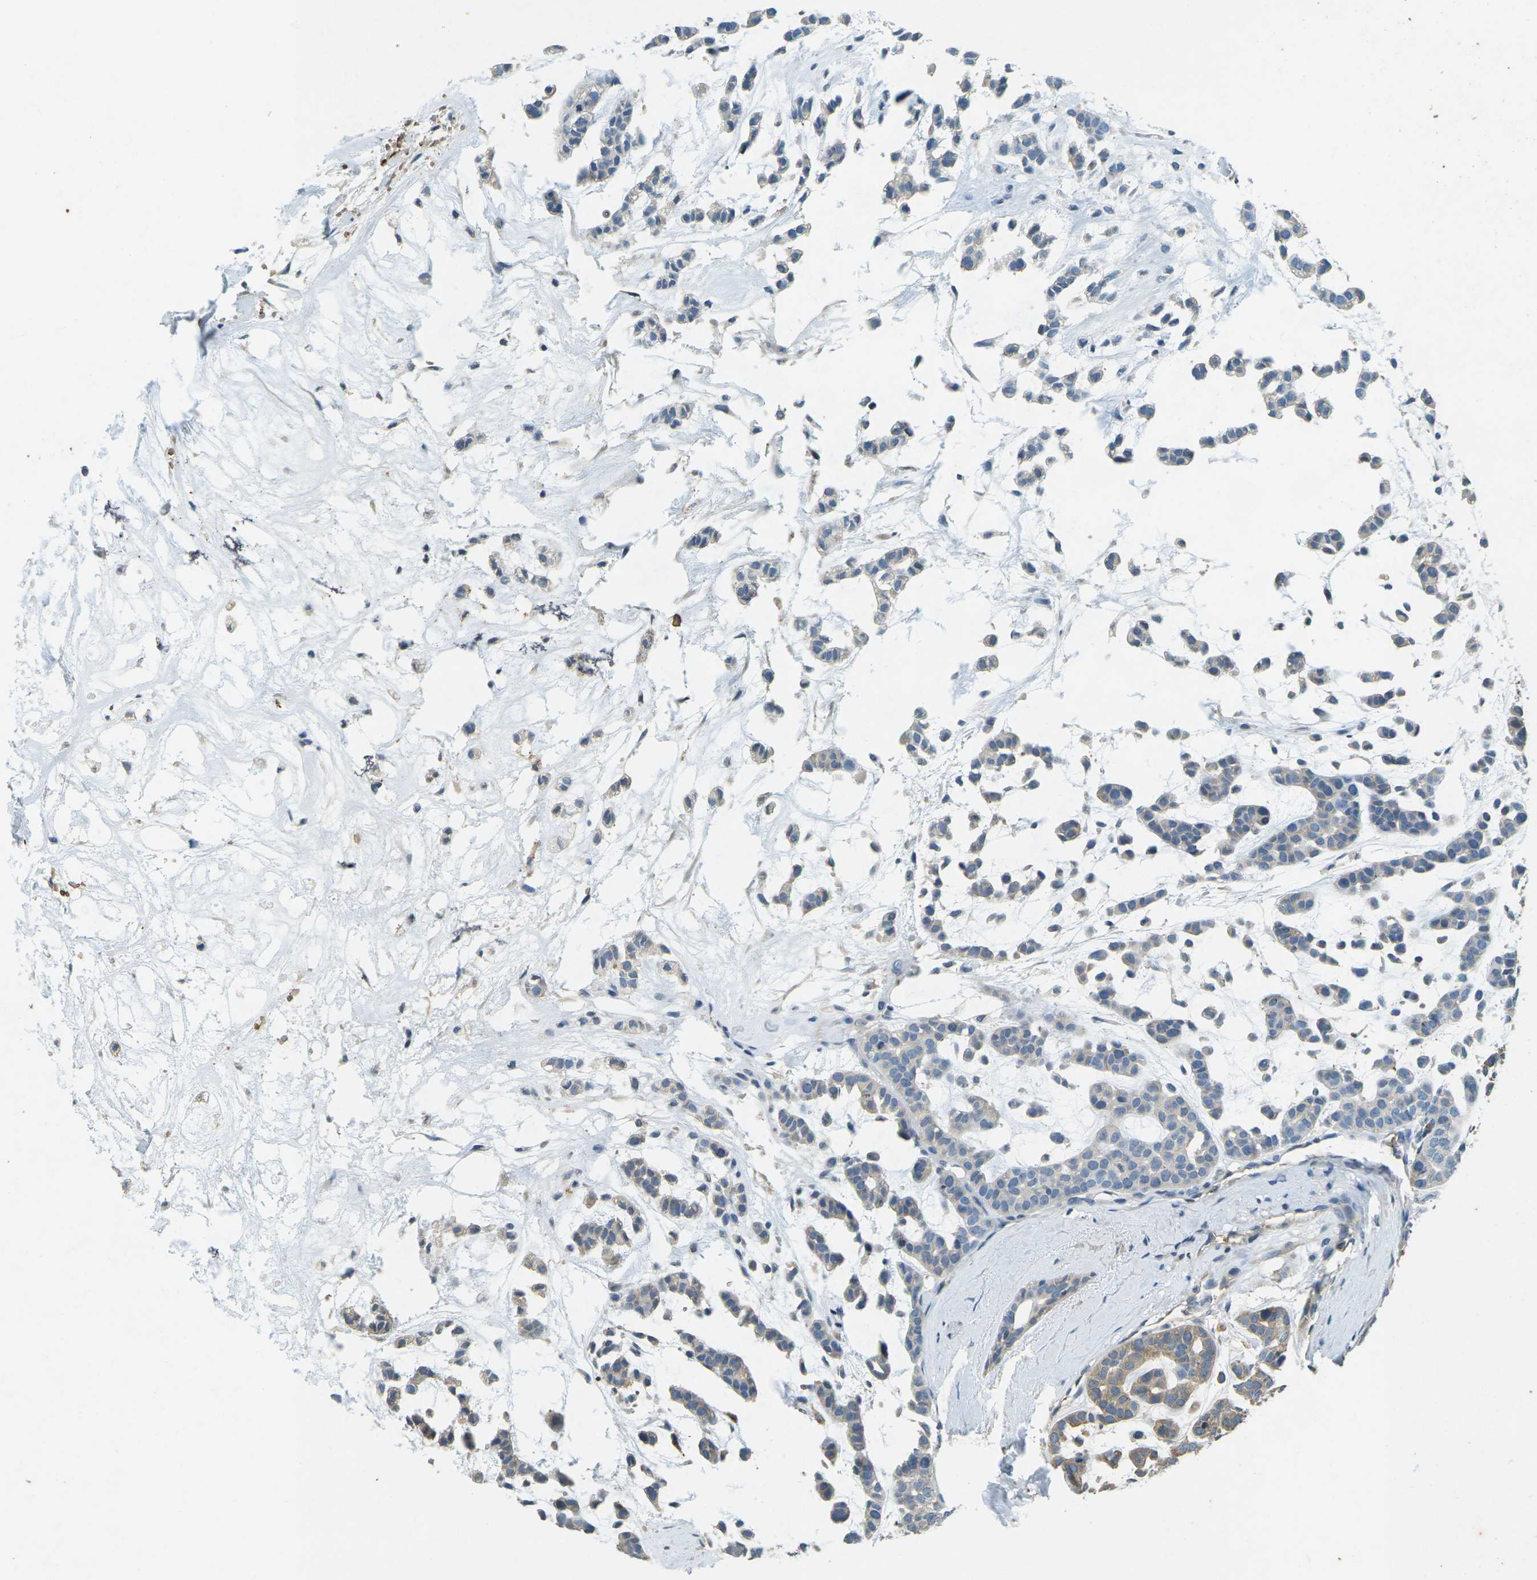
{"staining": {"intensity": "weak", "quantity": ">75%", "location": "cytoplasmic/membranous"}, "tissue": "head and neck cancer", "cell_type": "Tumor cells", "image_type": "cancer", "snomed": [{"axis": "morphology", "description": "Adenocarcinoma, NOS"}, {"axis": "morphology", "description": "Adenoma, NOS"}, {"axis": "topography", "description": "Head-Neck"}], "caption": "Human head and neck adenoma stained with a brown dye shows weak cytoplasmic/membranous positive expression in about >75% of tumor cells.", "gene": "HBB", "patient": {"sex": "female", "age": 55}}